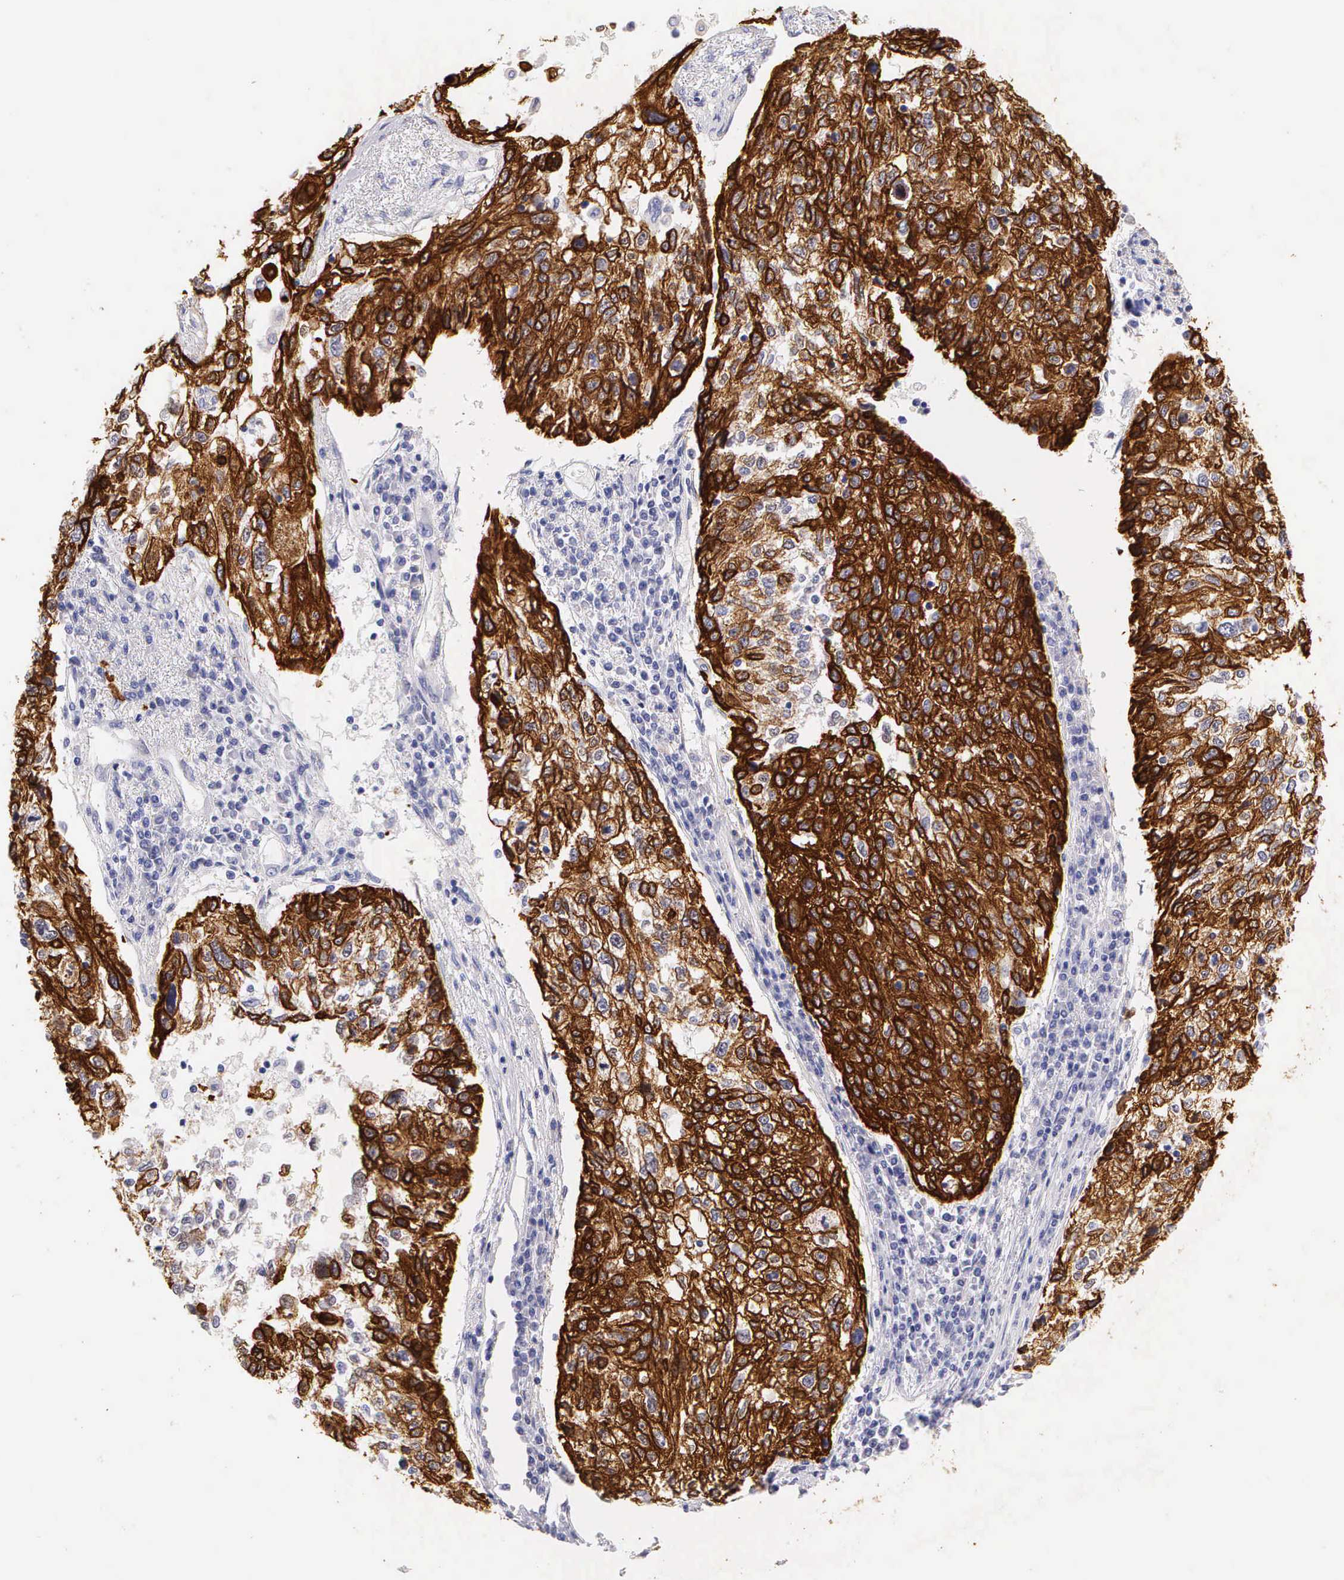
{"staining": {"intensity": "strong", "quantity": ">75%", "location": "cytoplasmic/membranous"}, "tissue": "cervical cancer", "cell_type": "Tumor cells", "image_type": "cancer", "snomed": [{"axis": "morphology", "description": "Squamous cell carcinoma, NOS"}, {"axis": "topography", "description": "Cervix"}], "caption": "Human cervical cancer stained with a protein marker demonstrates strong staining in tumor cells.", "gene": "KRT17", "patient": {"sex": "female", "age": 57}}